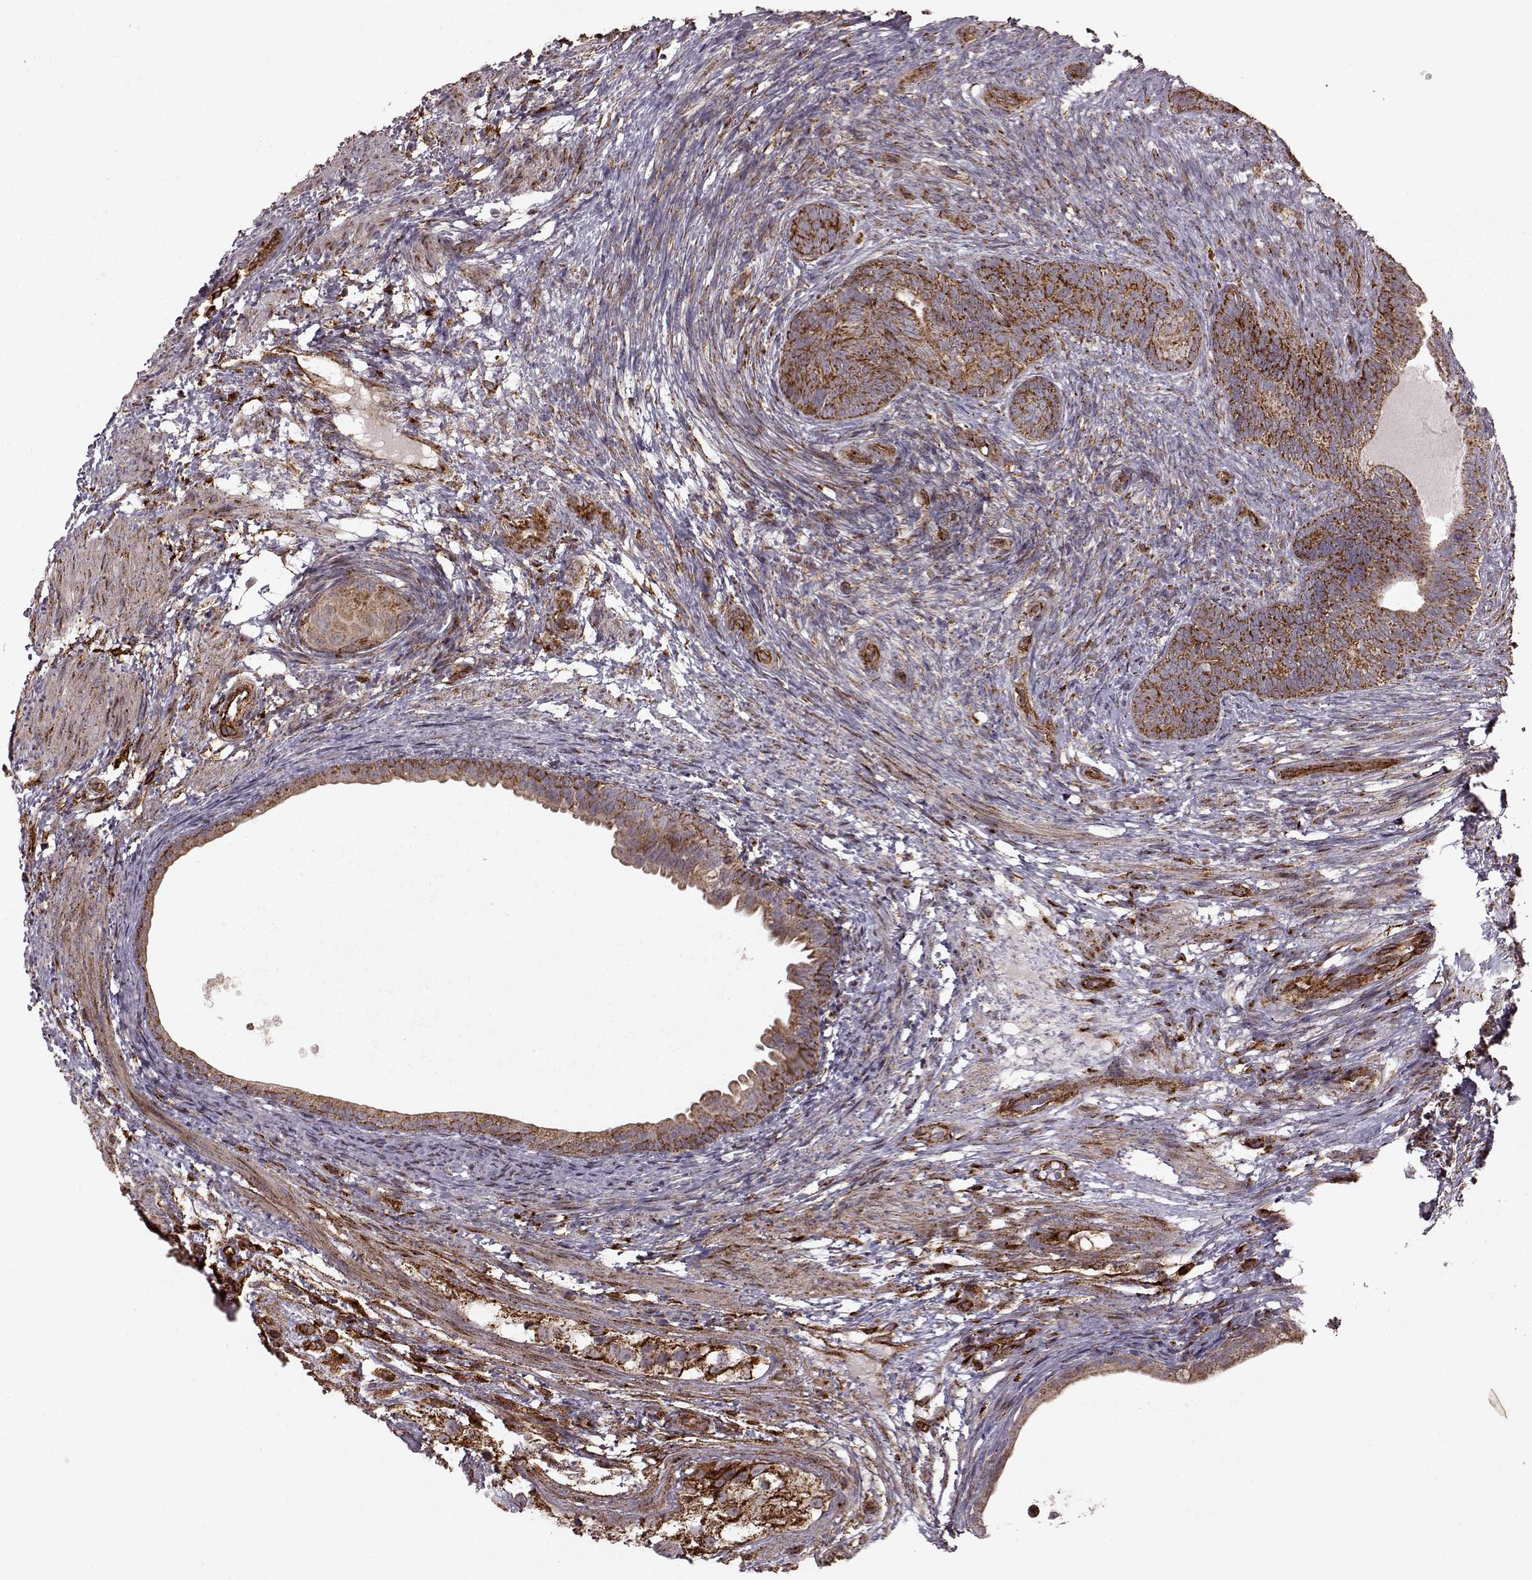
{"staining": {"intensity": "strong", "quantity": ">75%", "location": "cytoplasmic/membranous"}, "tissue": "testis cancer", "cell_type": "Tumor cells", "image_type": "cancer", "snomed": [{"axis": "morphology", "description": "Carcinoma, Embryonal, NOS"}, {"axis": "topography", "description": "Testis"}], "caption": "Testis cancer (embryonal carcinoma) stained for a protein (brown) displays strong cytoplasmic/membranous positive staining in about >75% of tumor cells.", "gene": "FXN", "patient": {"sex": "male", "age": 24}}